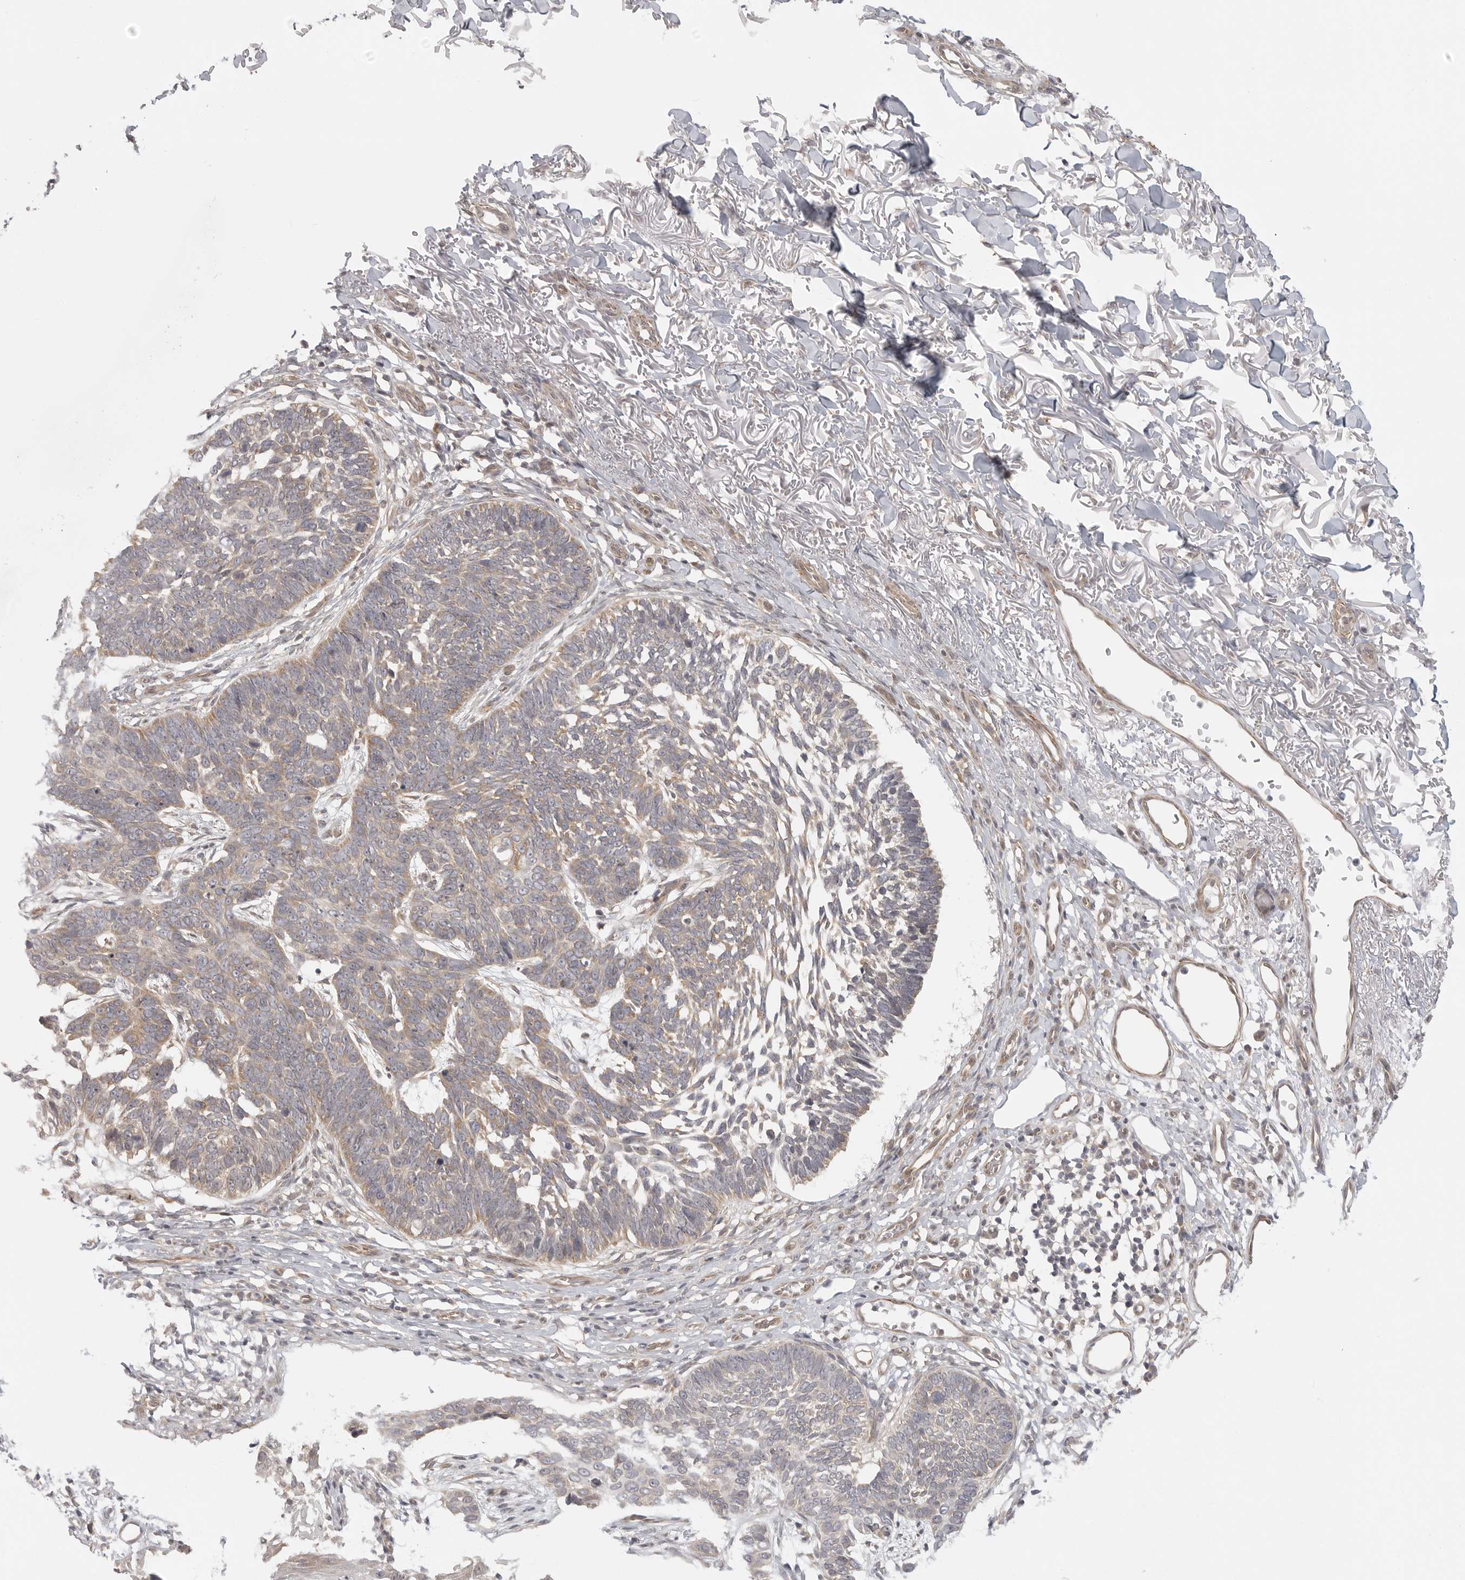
{"staining": {"intensity": "weak", "quantity": ">75%", "location": "cytoplasmic/membranous"}, "tissue": "skin cancer", "cell_type": "Tumor cells", "image_type": "cancer", "snomed": [{"axis": "morphology", "description": "Normal tissue, NOS"}, {"axis": "morphology", "description": "Basal cell carcinoma"}, {"axis": "topography", "description": "Skin"}], "caption": "IHC image of neoplastic tissue: skin cancer stained using immunohistochemistry (IHC) reveals low levels of weak protein expression localized specifically in the cytoplasmic/membranous of tumor cells, appearing as a cytoplasmic/membranous brown color.", "gene": "CERS2", "patient": {"sex": "male", "age": 77}}